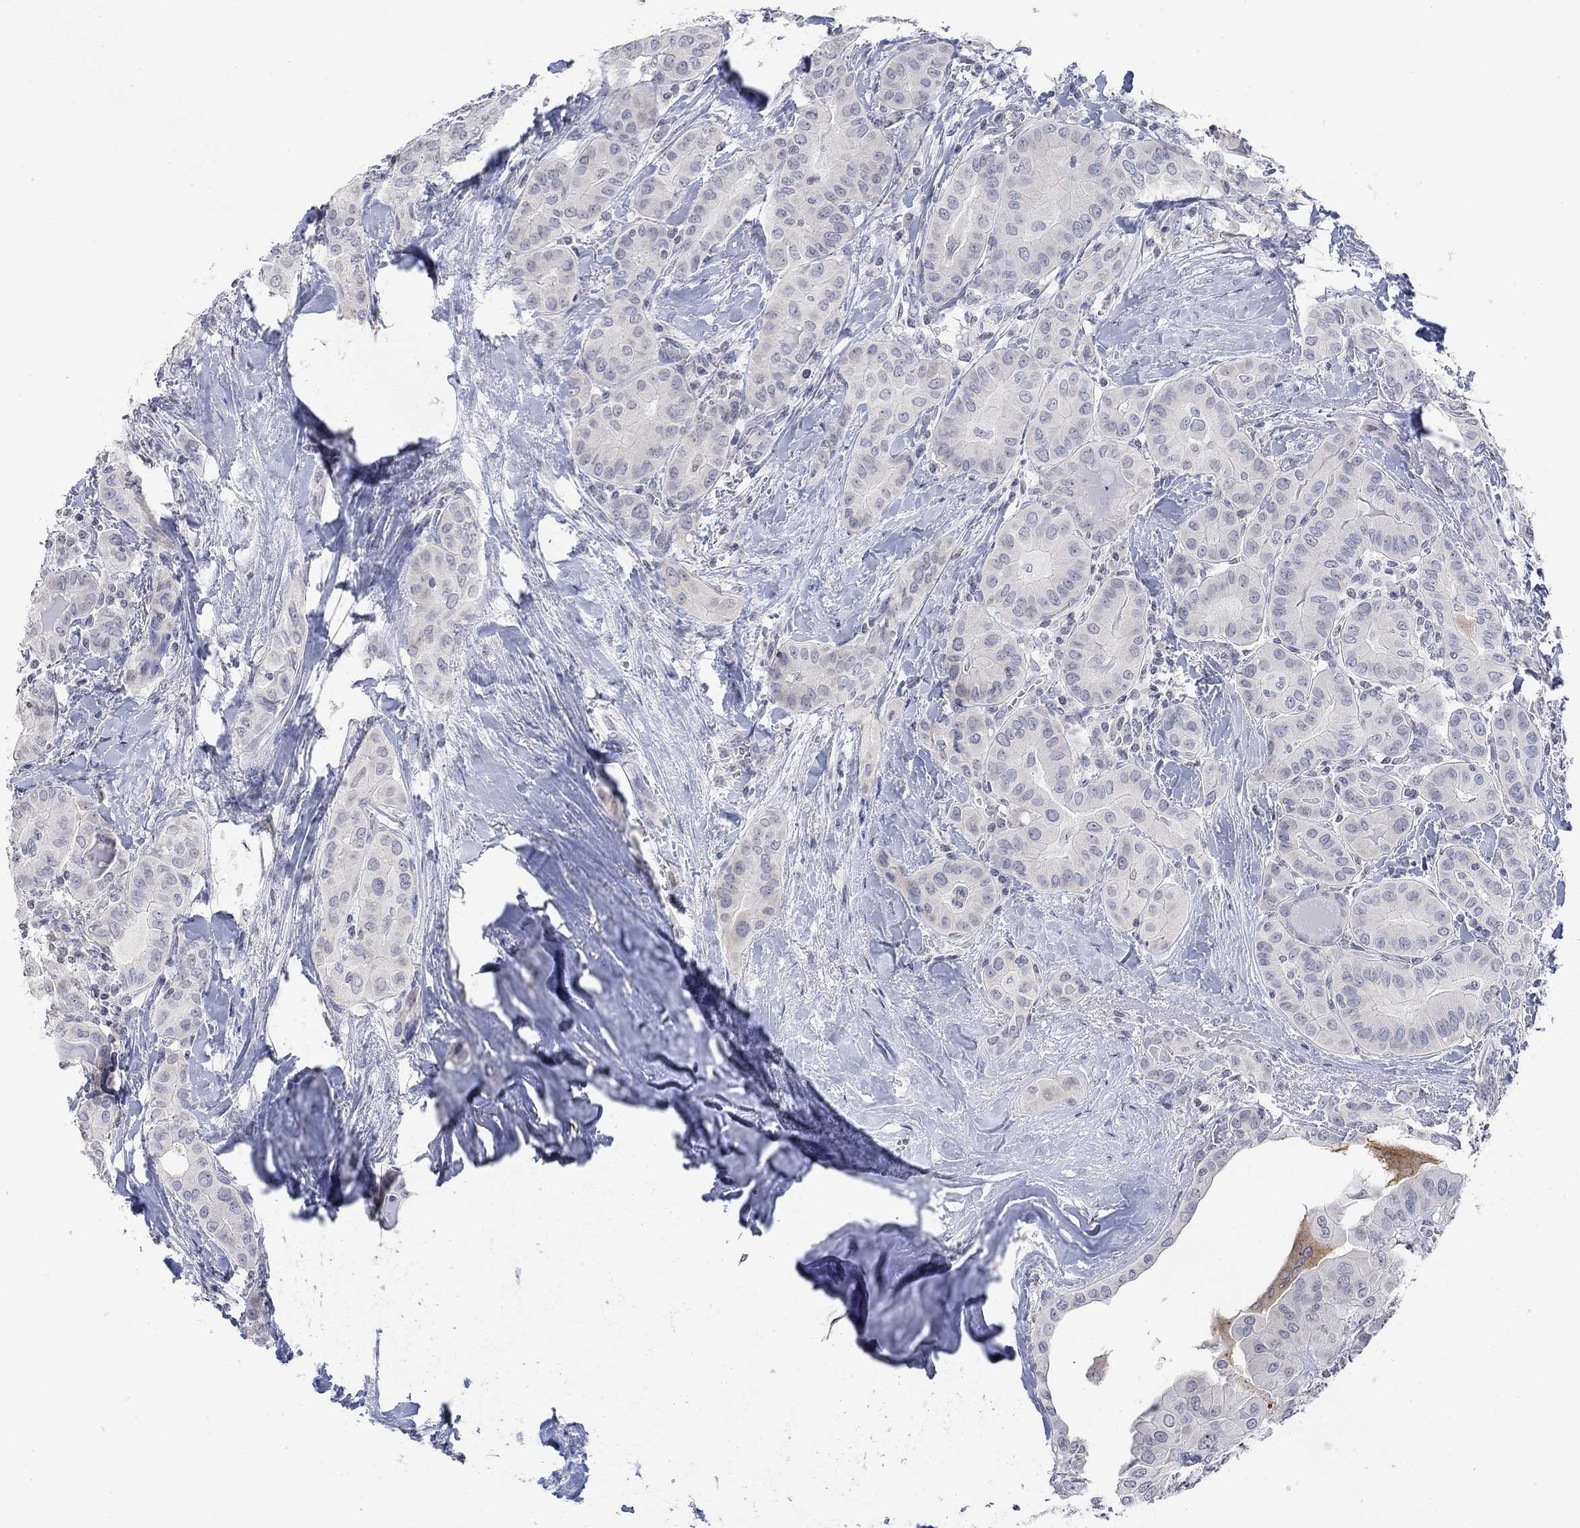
{"staining": {"intensity": "negative", "quantity": "none", "location": "none"}, "tissue": "thyroid cancer", "cell_type": "Tumor cells", "image_type": "cancer", "snomed": [{"axis": "morphology", "description": "Papillary adenocarcinoma, NOS"}, {"axis": "topography", "description": "Thyroid gland"}], "caption": "High power microscopy histopathology image of an IHC histopathology image of papillary adenocarcinoma (thyroid), revealing no significant expression in tumor cells. (DAB IHC visualized using brightfield microscopy, high magnification).", "gene": "TMEM255A", "patient": {"sex": "female", "age": 37}}